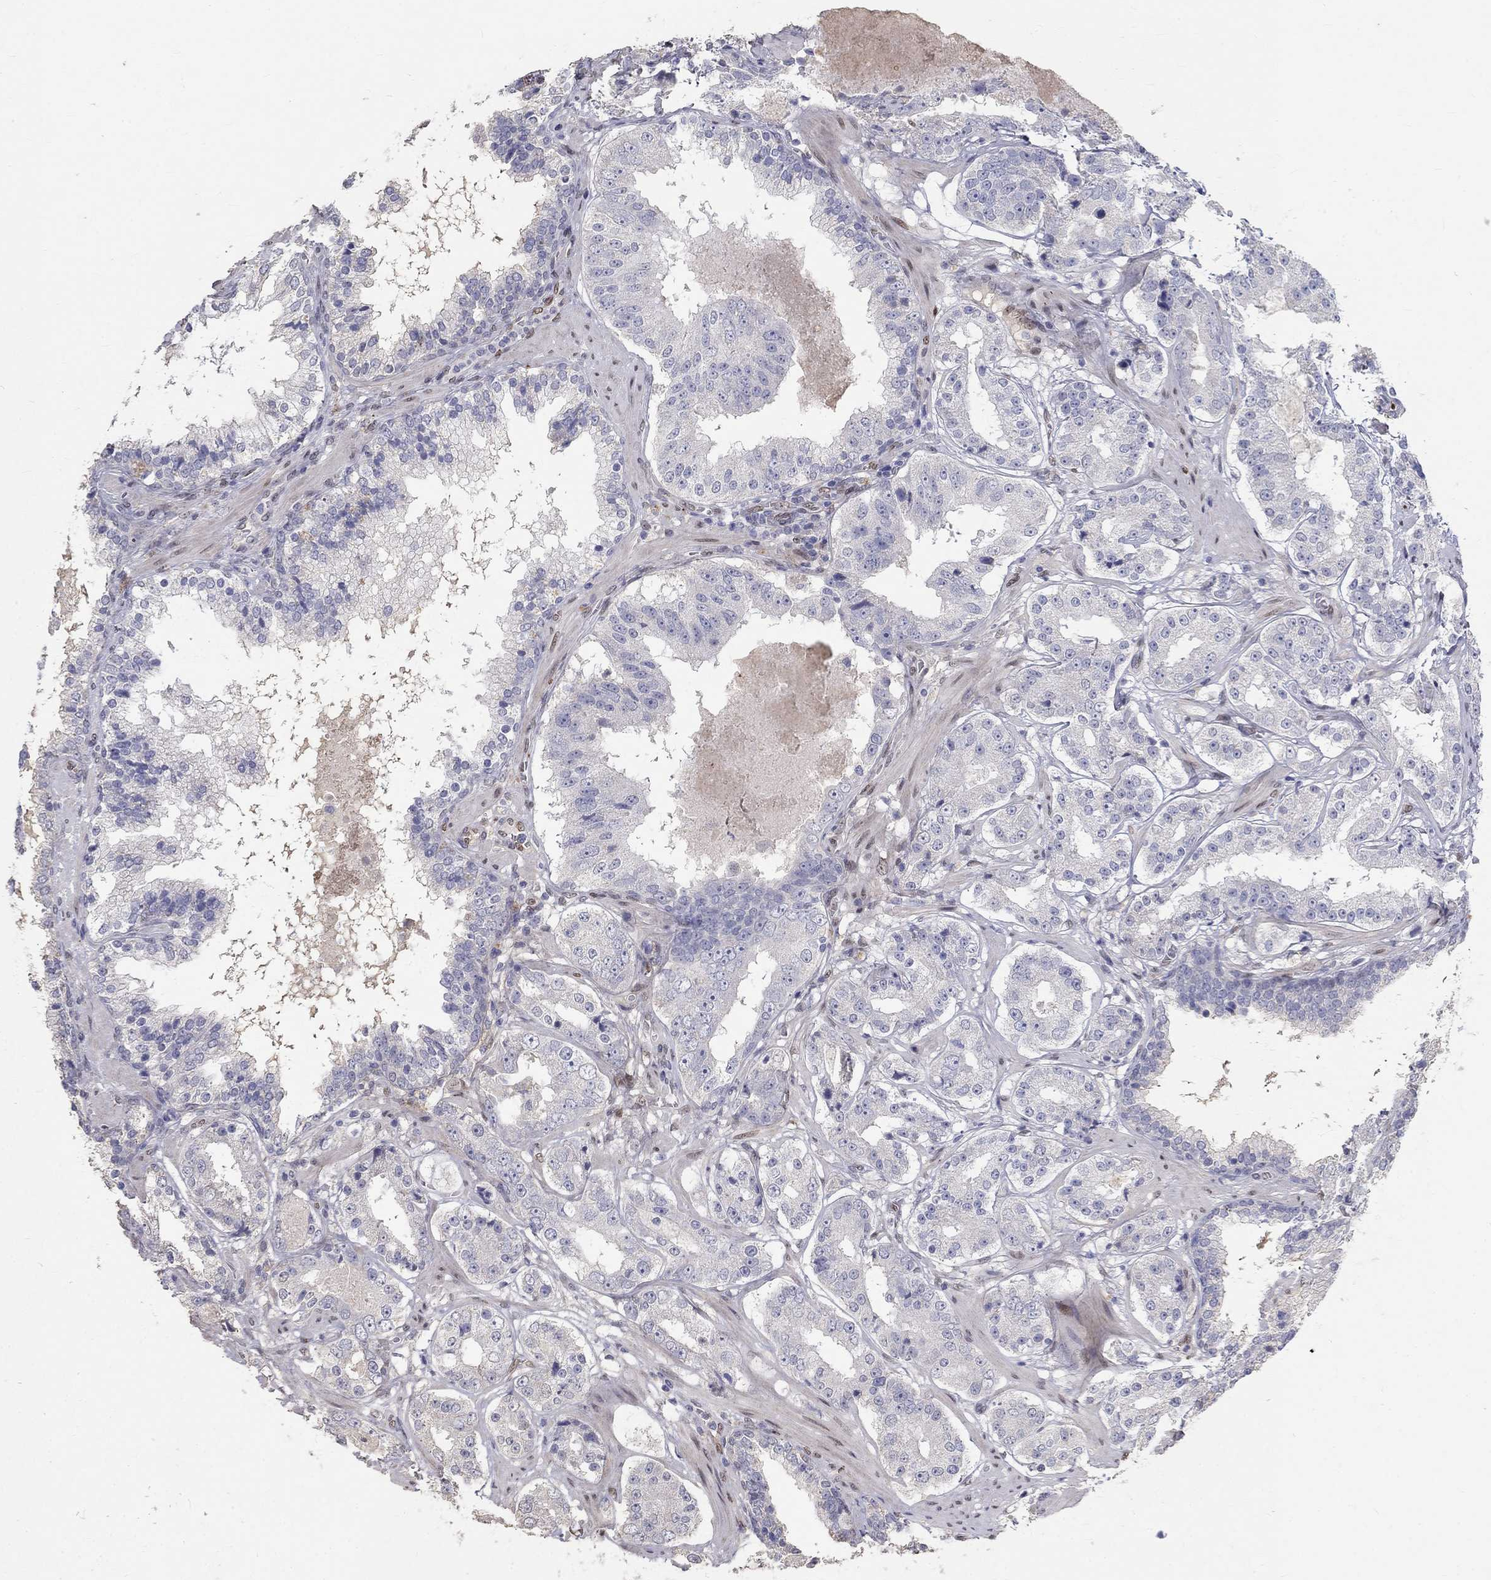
{"staining": {"intensity": "negative", "quantity": "none", "location": "none"}, "tissue": "prostate cancer", "cell_type": "Tumor cells", "image_type": "cancer", "snomed": [{"axis": "morphology", "description": "Adenocarcinoma, Low grade"}, {"axis": "topography", "description": "Prostate"}], "caption": "Immunohistochemistry histopathology image of human prostate cancer stained for a protein (brown), which exhibits no staining in tumor cells. Brightfield microscopy of immunohistochemistry (IHC) stained with DAB (brown) and hematoxylin (blue), captured at high magnification.", "gene": "FGF2", "patient": {"sex": "male", "age": 60}}